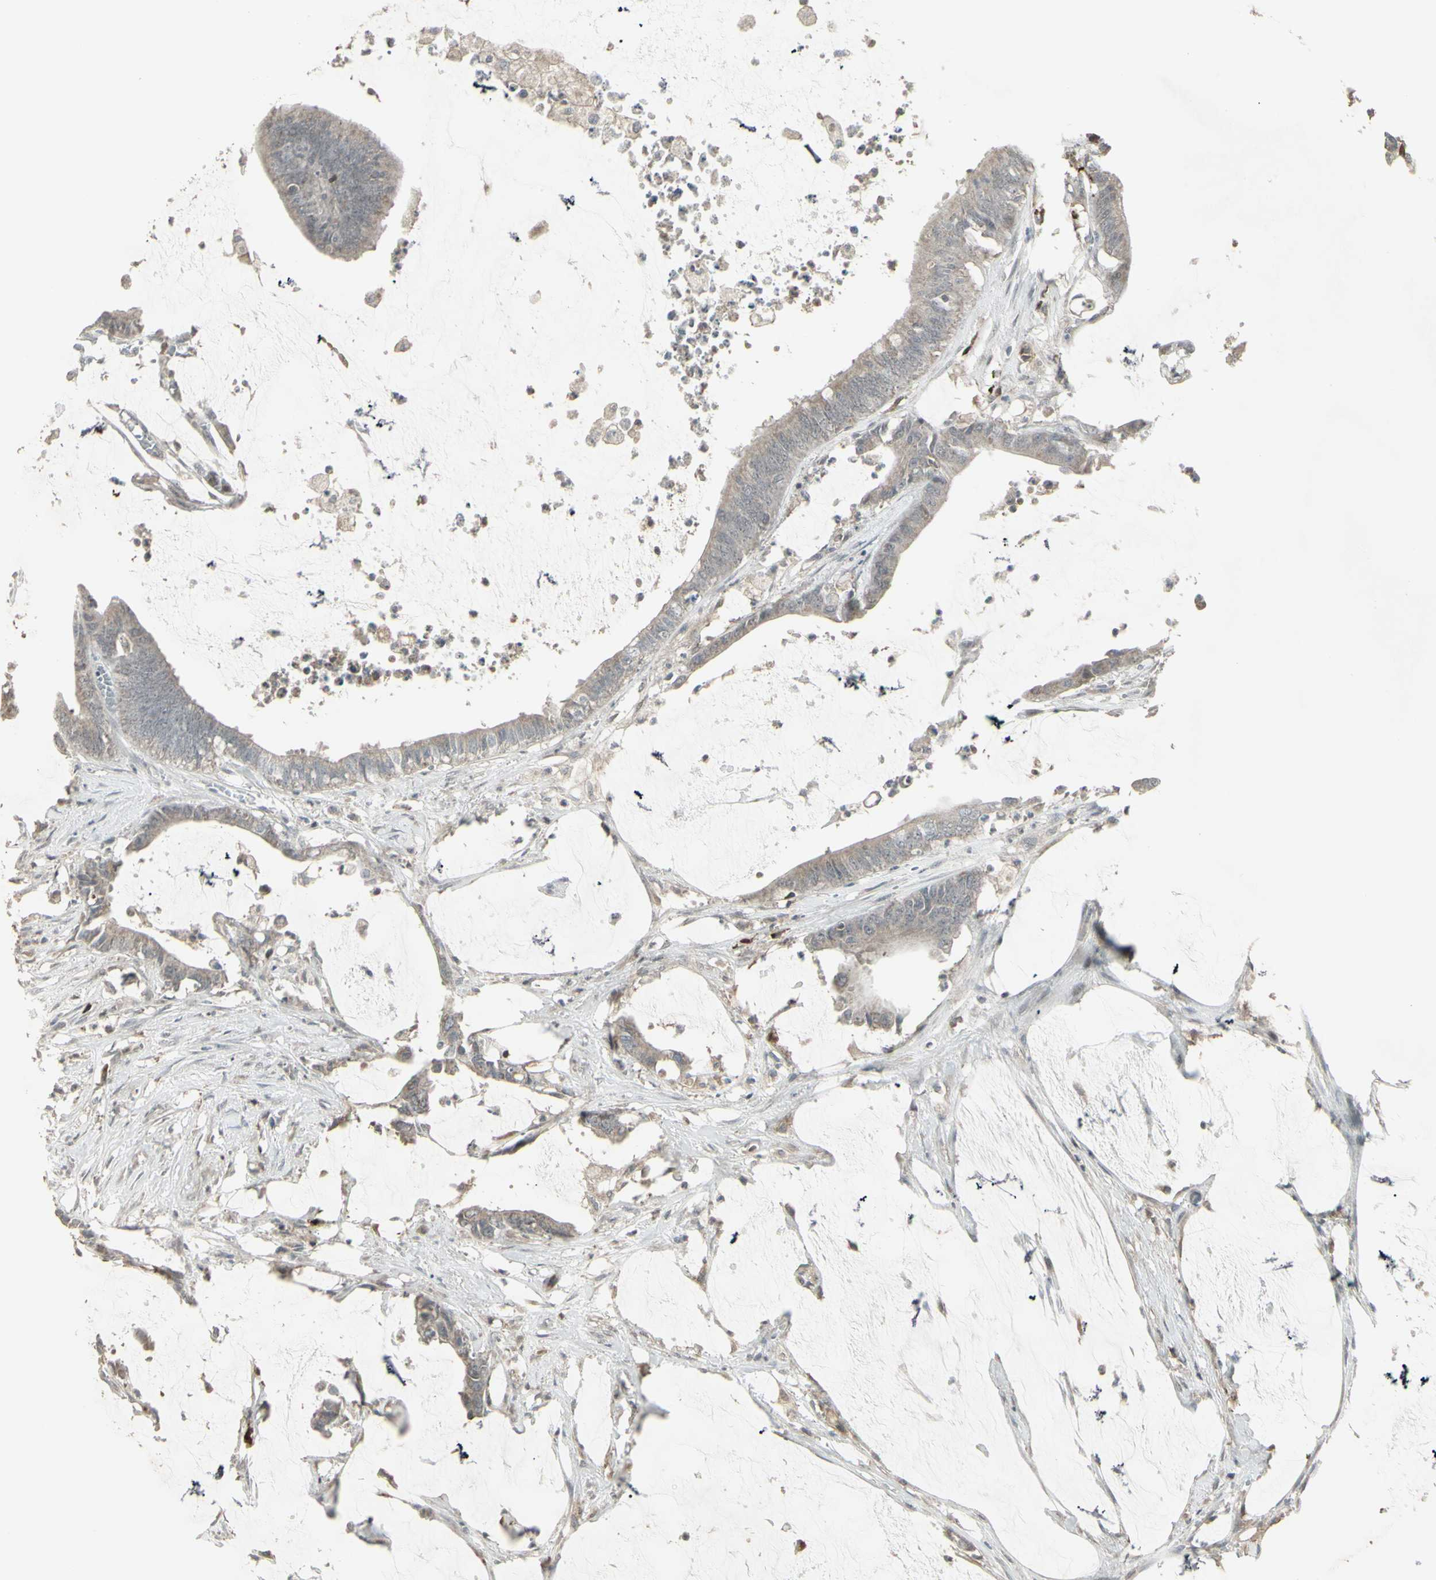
{"staining": {"intensity": "weak", "quantity": ">75%", "location": "cytoplasmic/membranous"}, "tissue": "colorectal cancer", "cell_type": "Tumor cells", "image_type": "cancer", "snomed": [{"axis": "morphology", "description": "Adenocarcinoma, NOS"}, {"axis": "topography", "description": "Rectum"}], "caption": "A brown stain labels weak cytoplasmic/membranous positivity of a protein in colorectal cancer (adenocarcinoma) tumor cells.", "gene": "SAMSN1", "patient": {"sex": "female", "age": 66}}